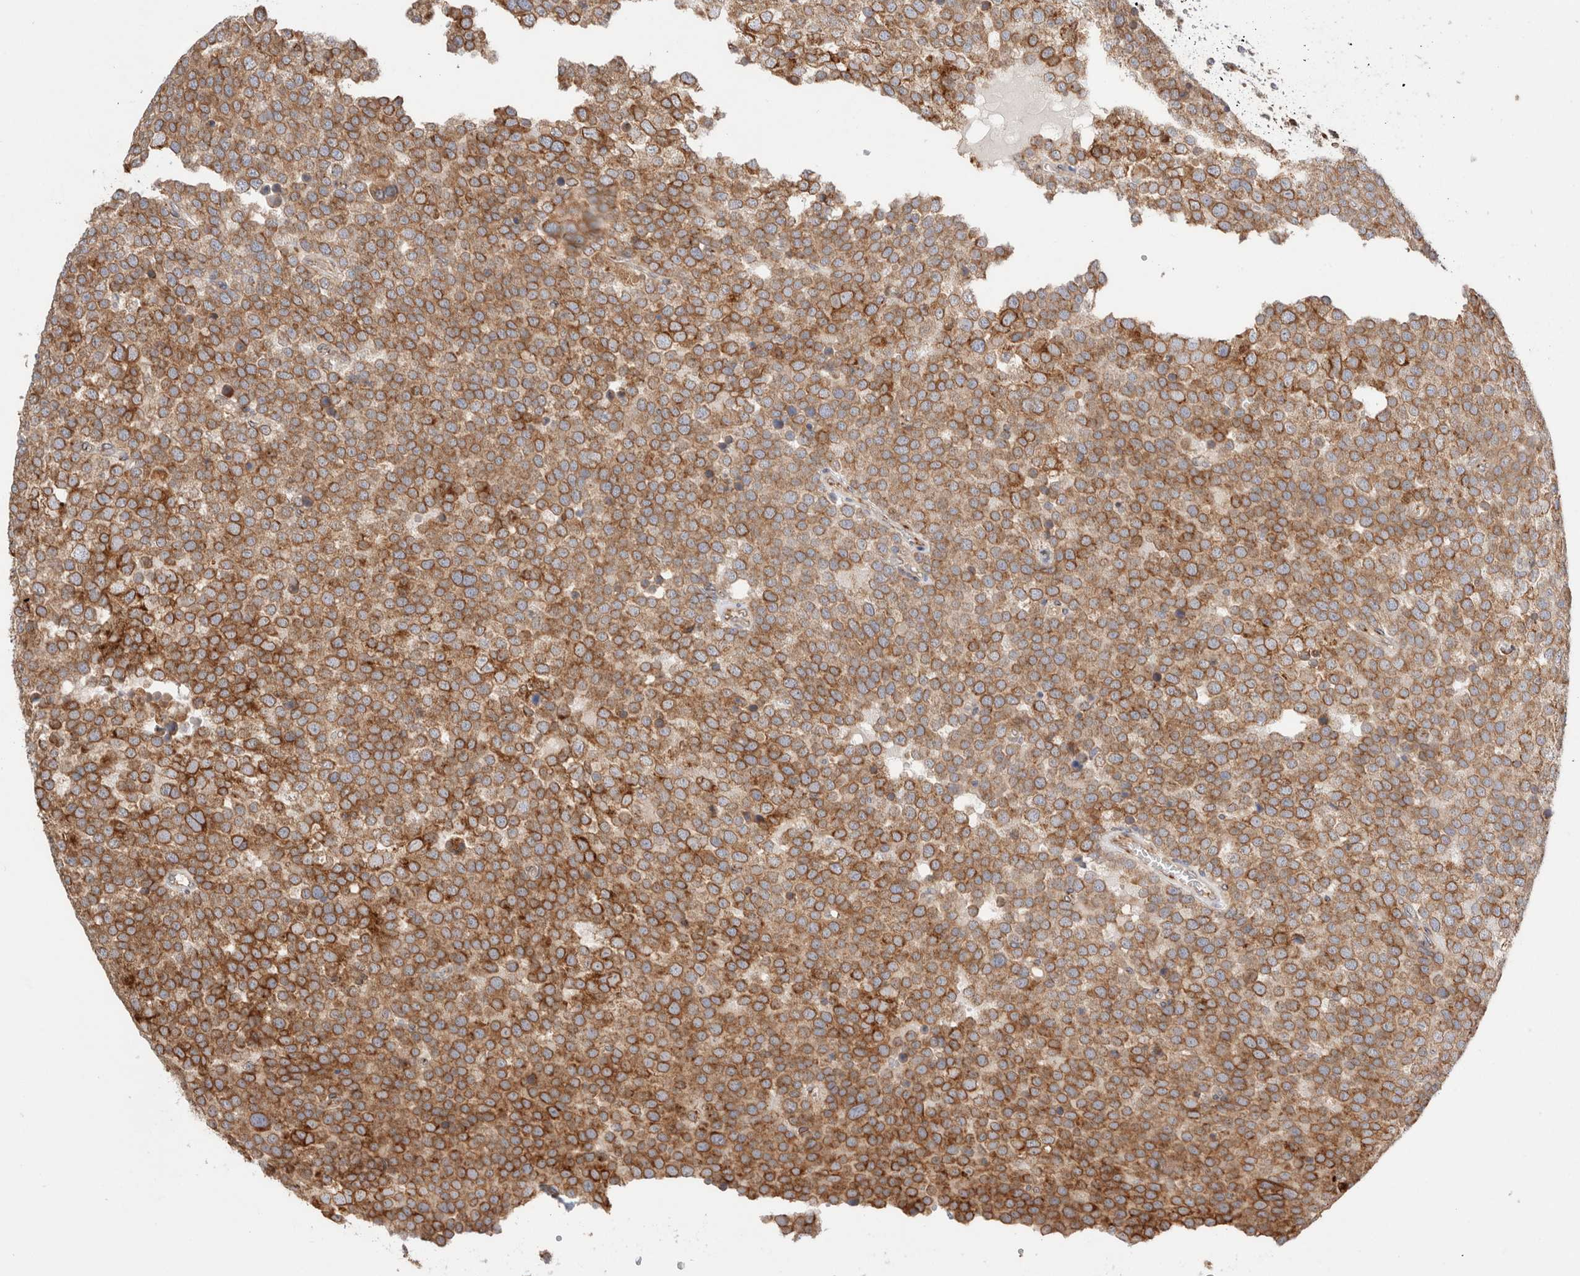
{"staining": {"intensity": "moderate", "quantity": ">75%", "location": "cytoplasmic/membranous"}, "tissue": "testis cancer", "cell_type": "Tumor cells", "image_type": "cancer", "snomed": [{"axis": "morphology", "description": "Seminoma, NOS"}, {"axis": "topography", "description": "Testis"}], "caption": "Immunohistochemical staining of human testis cancer (seminoma) demonstrates medium levels of moderate cytoplasmic/membranous protein expression in approximately >75% of tumor cells.", "gene": "LMAN2L", "patient": {"sex": "male", "age": 71}}